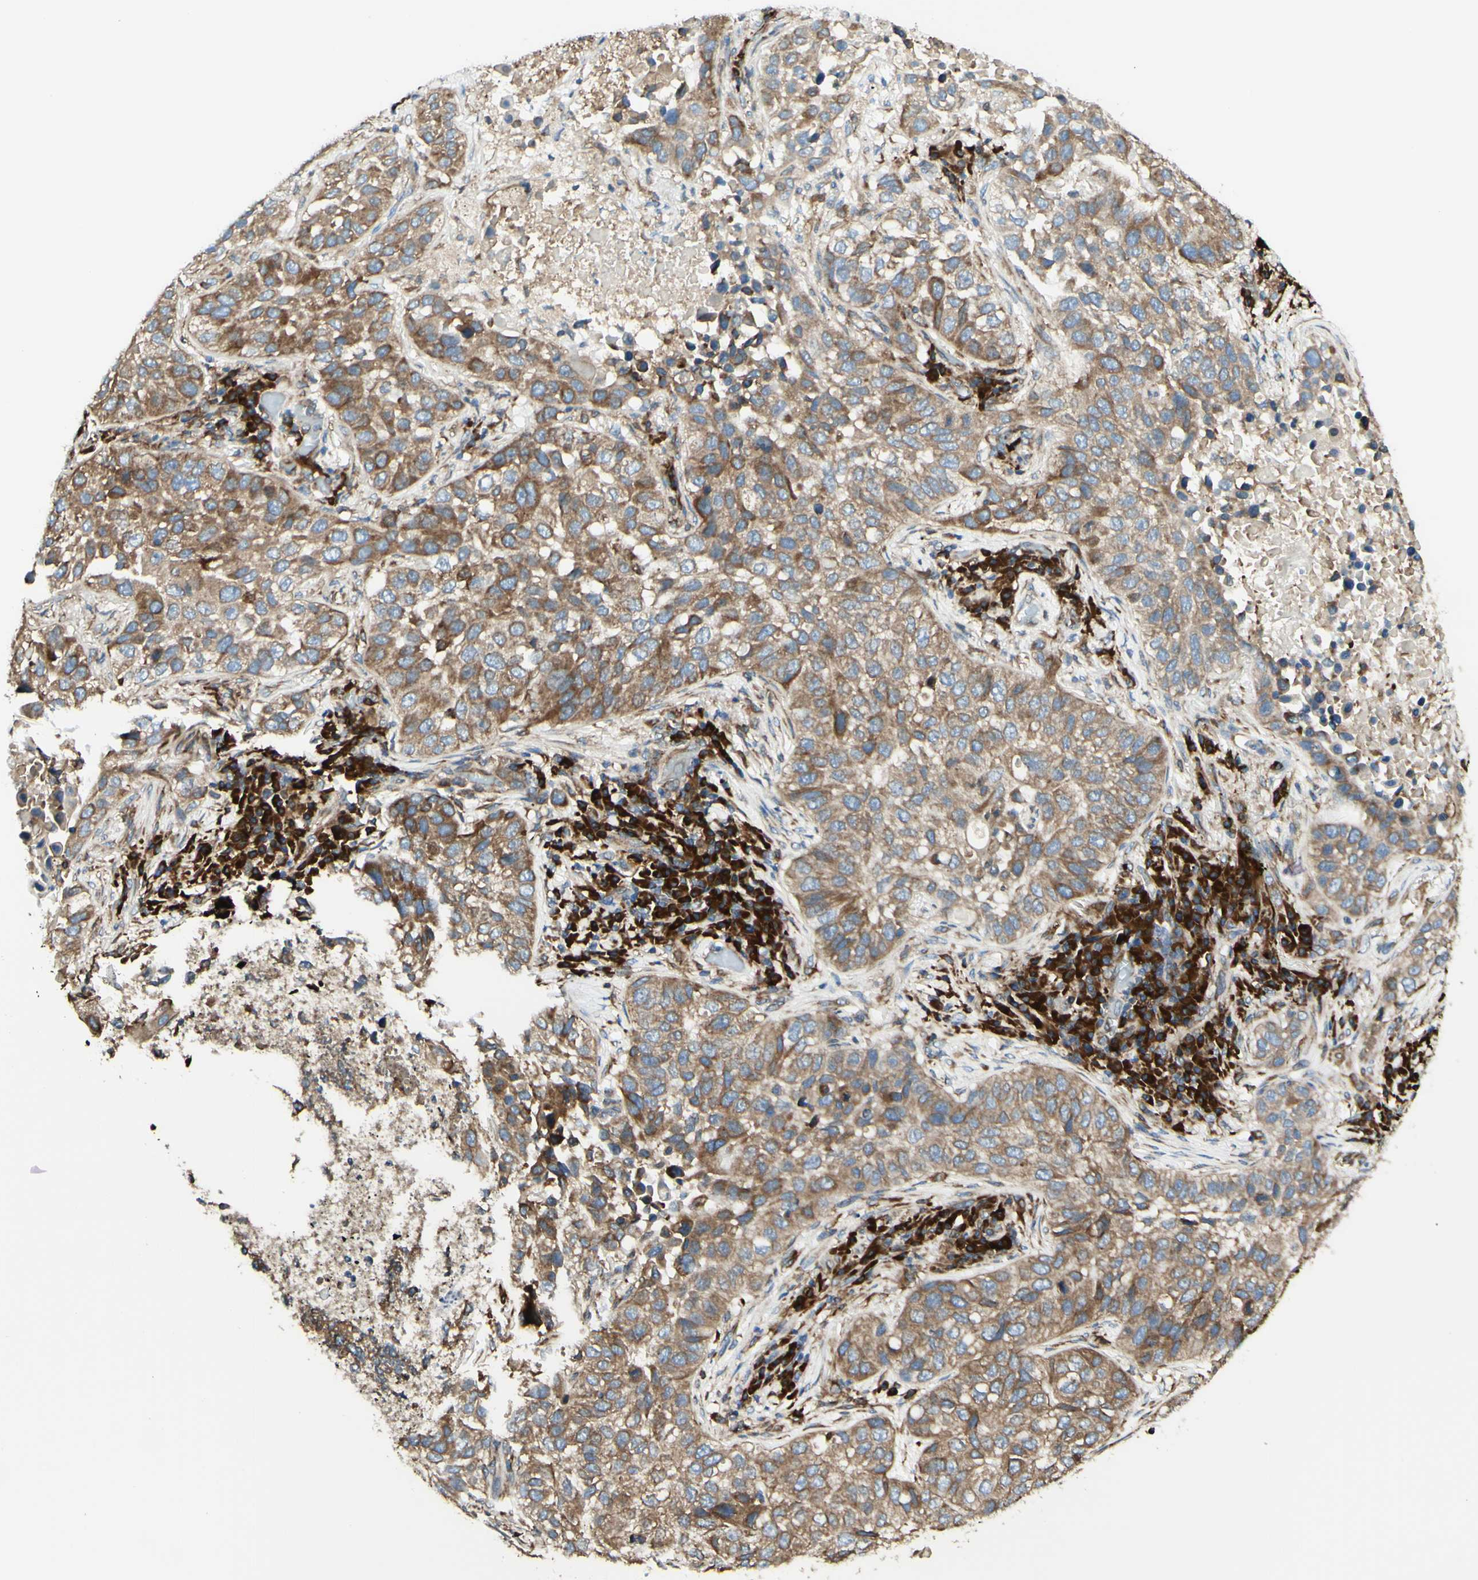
{"staining": {"intensity": "moderate", "quantity": ">75%", "location": "cytoplasmic/membranous"}, "tissue": "lung cancer", "cell_type": "Tumor cells", "image_type": "cancer", "snomed": [{"axis": "morphology", "description": "Squamous cell carcinoma, NOS"}, {"axis": "topography", "description": "Lung"}], "caption": "Tumor cells reveal medium levels of moderate cytoplasmic/membranous positivity in approximately >75% of cells in human lung cancer (squamous cell carcinoma).", "gene": "DNAJB11", "patient": {"sex": "male", "age": 57}}